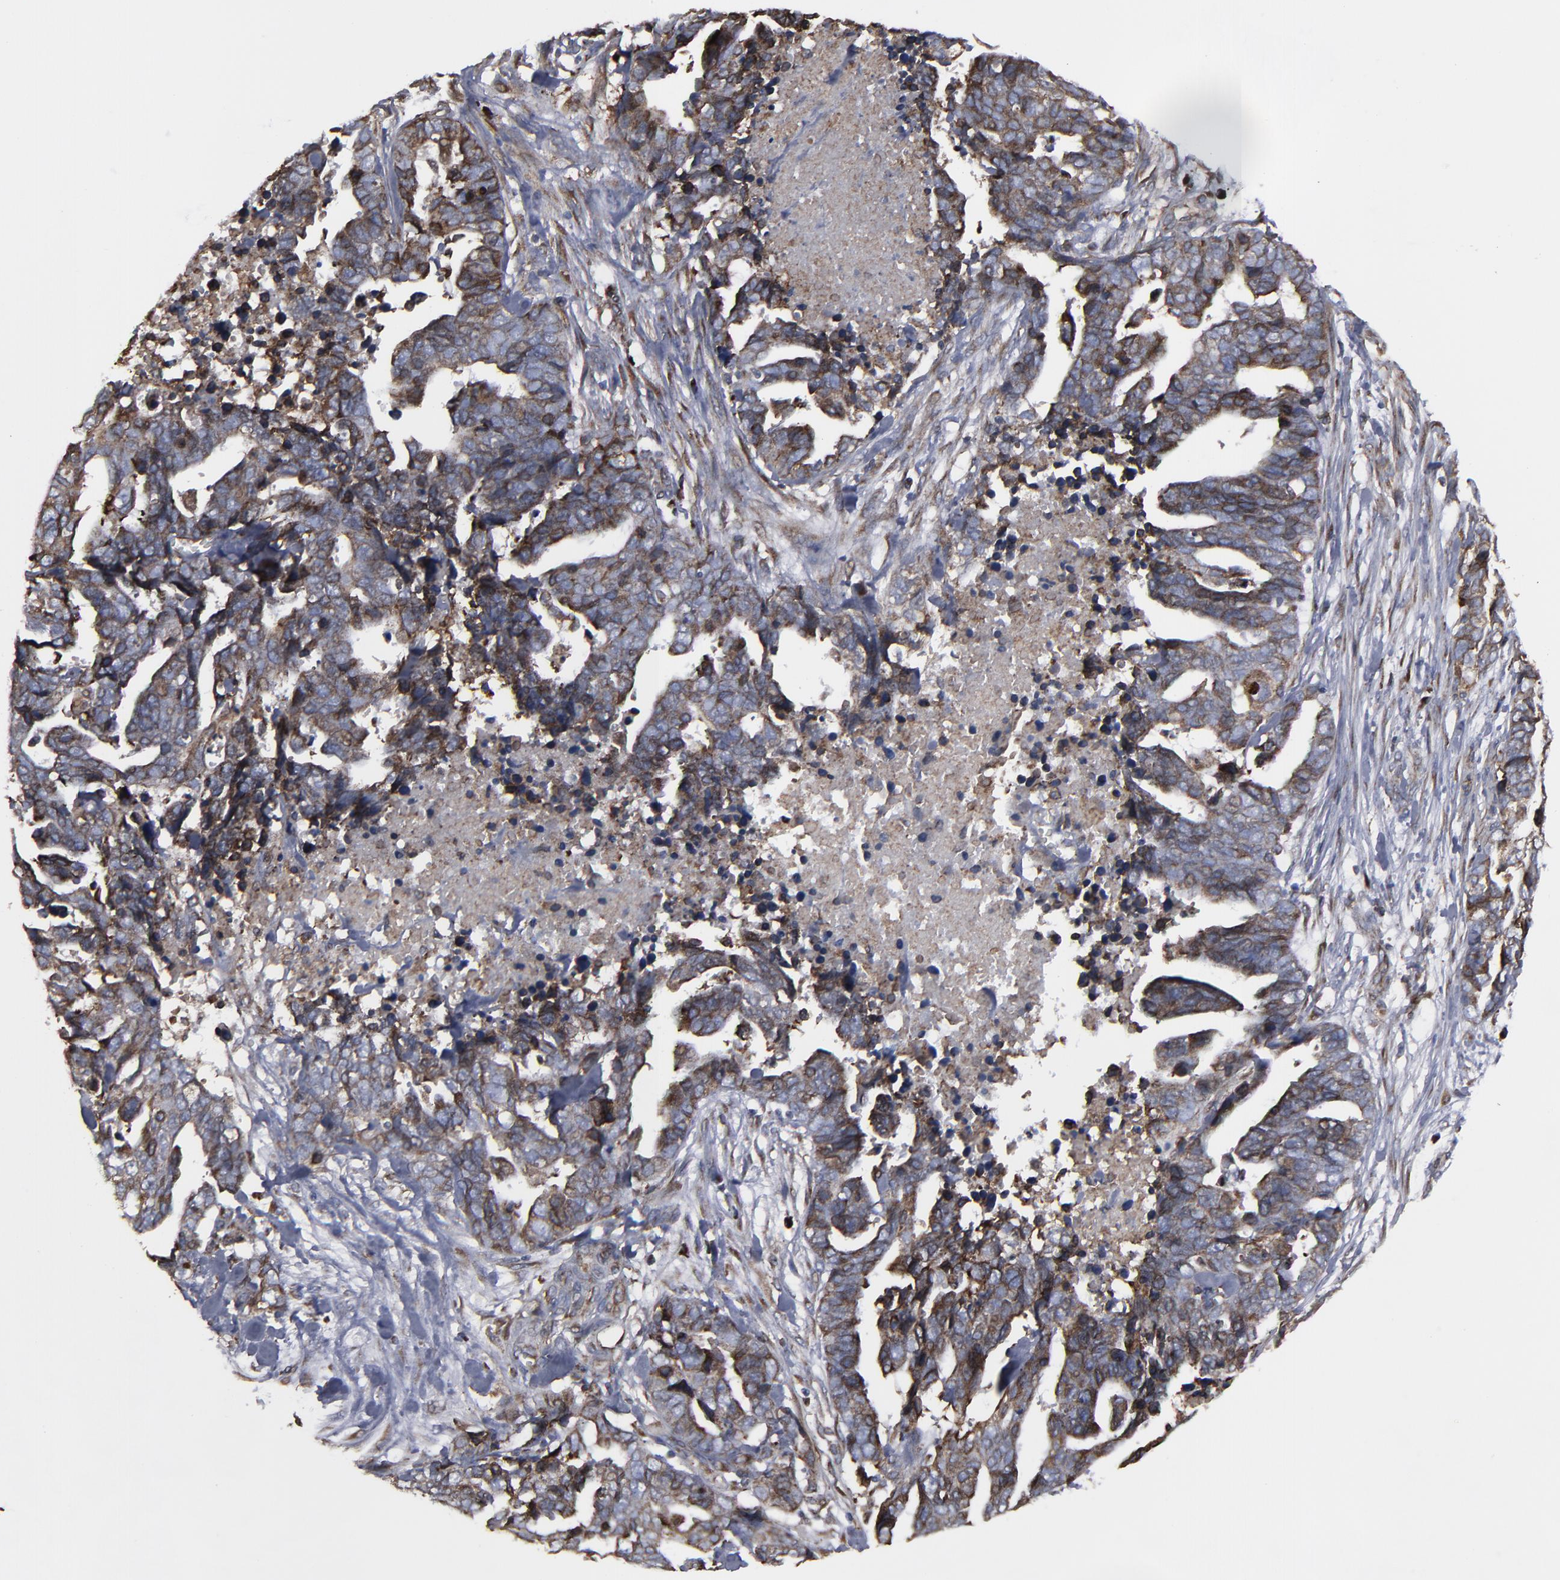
{"staining": {"intensity": "strong", "quantity": ">75%", "location": "cytoplasmic/membranous"}, "tissue": "ovarian cancer", "cell_type": "Tumor cells", "image_type": "cancer", "snomed": [{"axis": "morphology", "description": "Normal tissue, NOS"}, {"axis": "morphology", "description": "Cystadenocarcinoma, serous, NOS"}, {"axis": "topography", "description": "Fallopian tube"}, {"axis": "topography", "description": "Ovary"}], "caption": "Immunohistochemistry (IHC) image of ovarian cancer (serous cystadenocarcinoma) stained for a protein (brown), which demonstrates high levels of strong cytoplasmic/membranous expression in about >75% of tumor cells.", "gene": "CNIH1", "patient": {"sex": "female", "age": 56}}